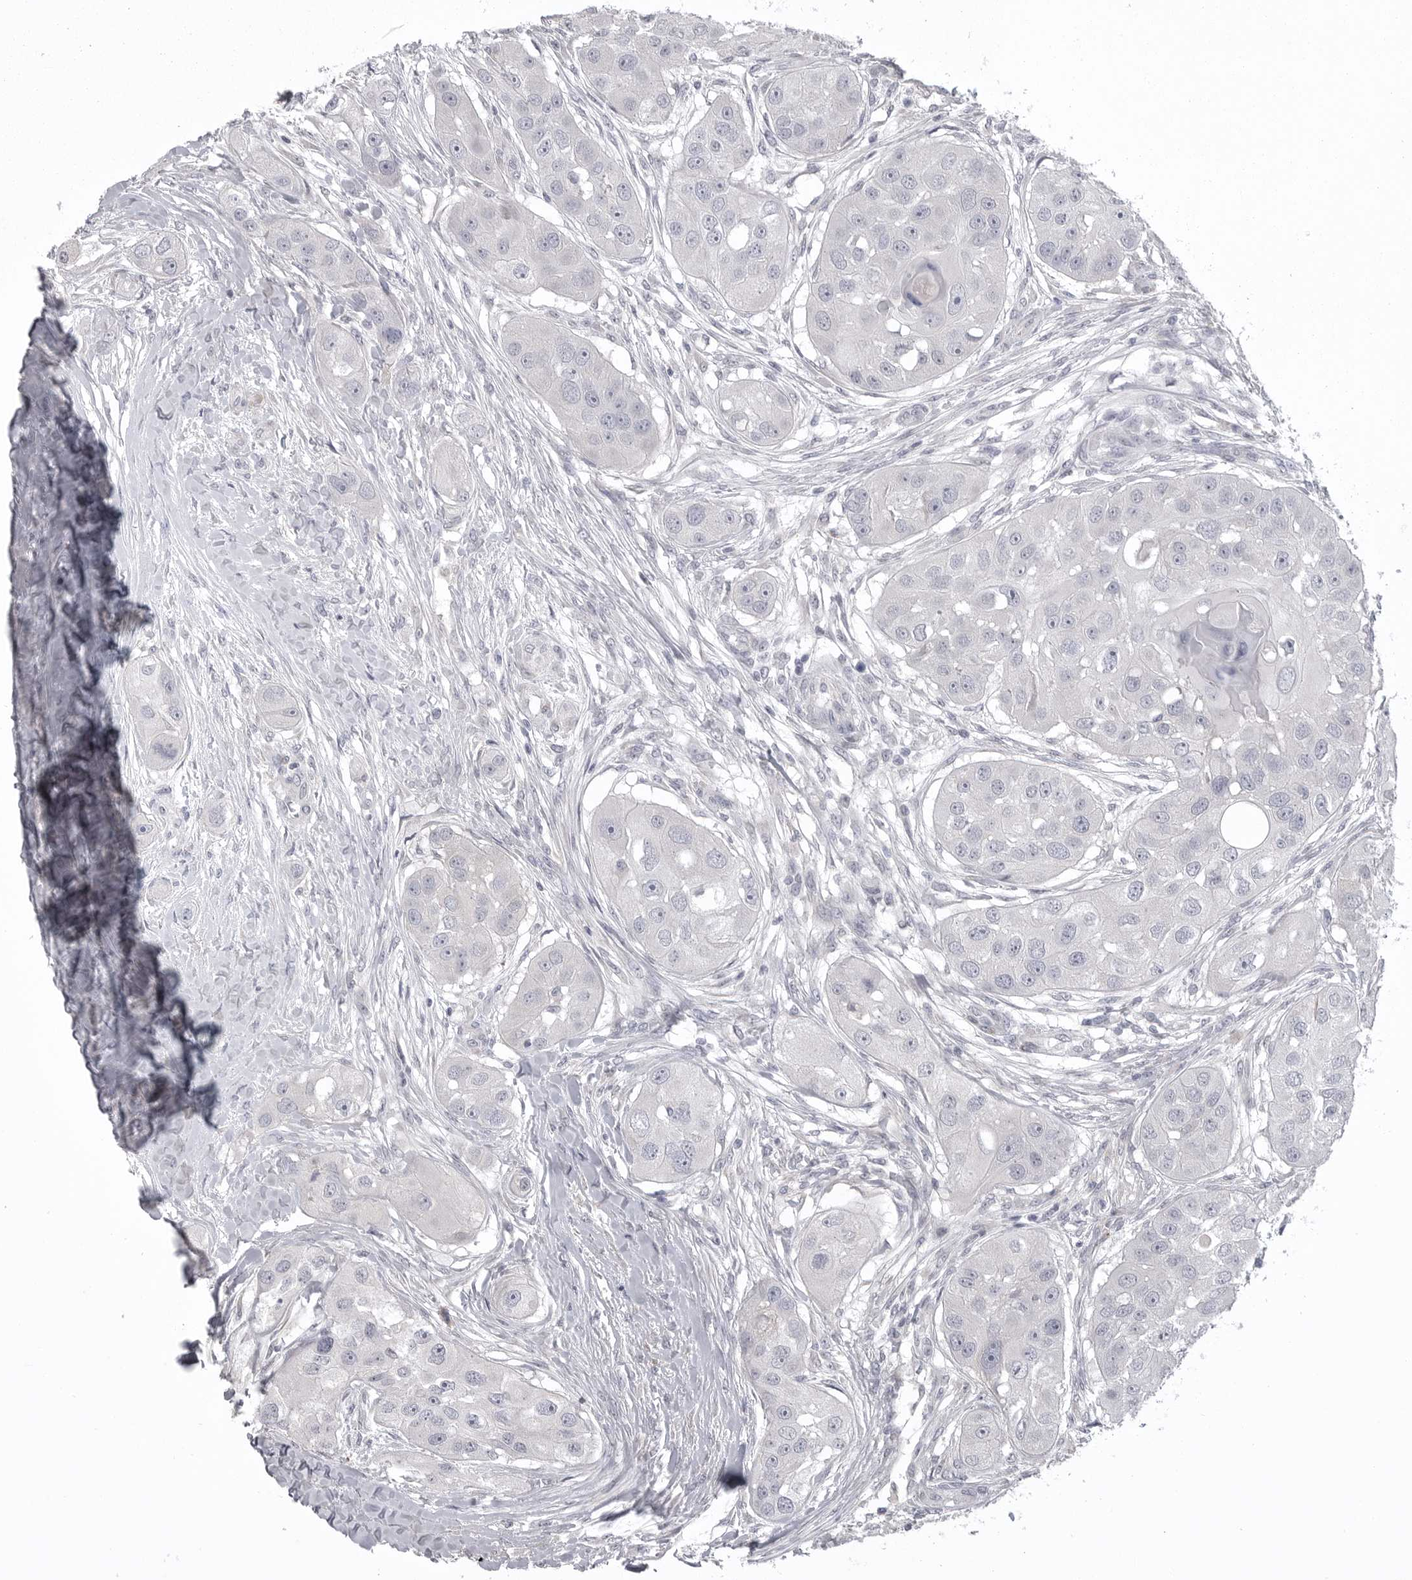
{"staining": {"intensity": "negative", "quantity": "none", "location": "none"}, "tissue": "head and neck cancer", "cell_type": "Tumor cells", "image_type": "cancer", "snomed": [{"axis": "morphology", "description": "Normal tissue, NOS"}, {"axis": "morphology", "description": "Squamous cell carcinoma, NOS"}, {"axis": "topography", "description": "Skeletal muscle"}, {"axis": "topography", "description": "Head-Neck"}], "caption": "Head and neck squamous cell carcinoma stained for a protein using immunohistochemistry (IHC) exhibits no staining tumor cells.", "gene": "SERPING1", "patient": {"sex": "male", "age": 51}}